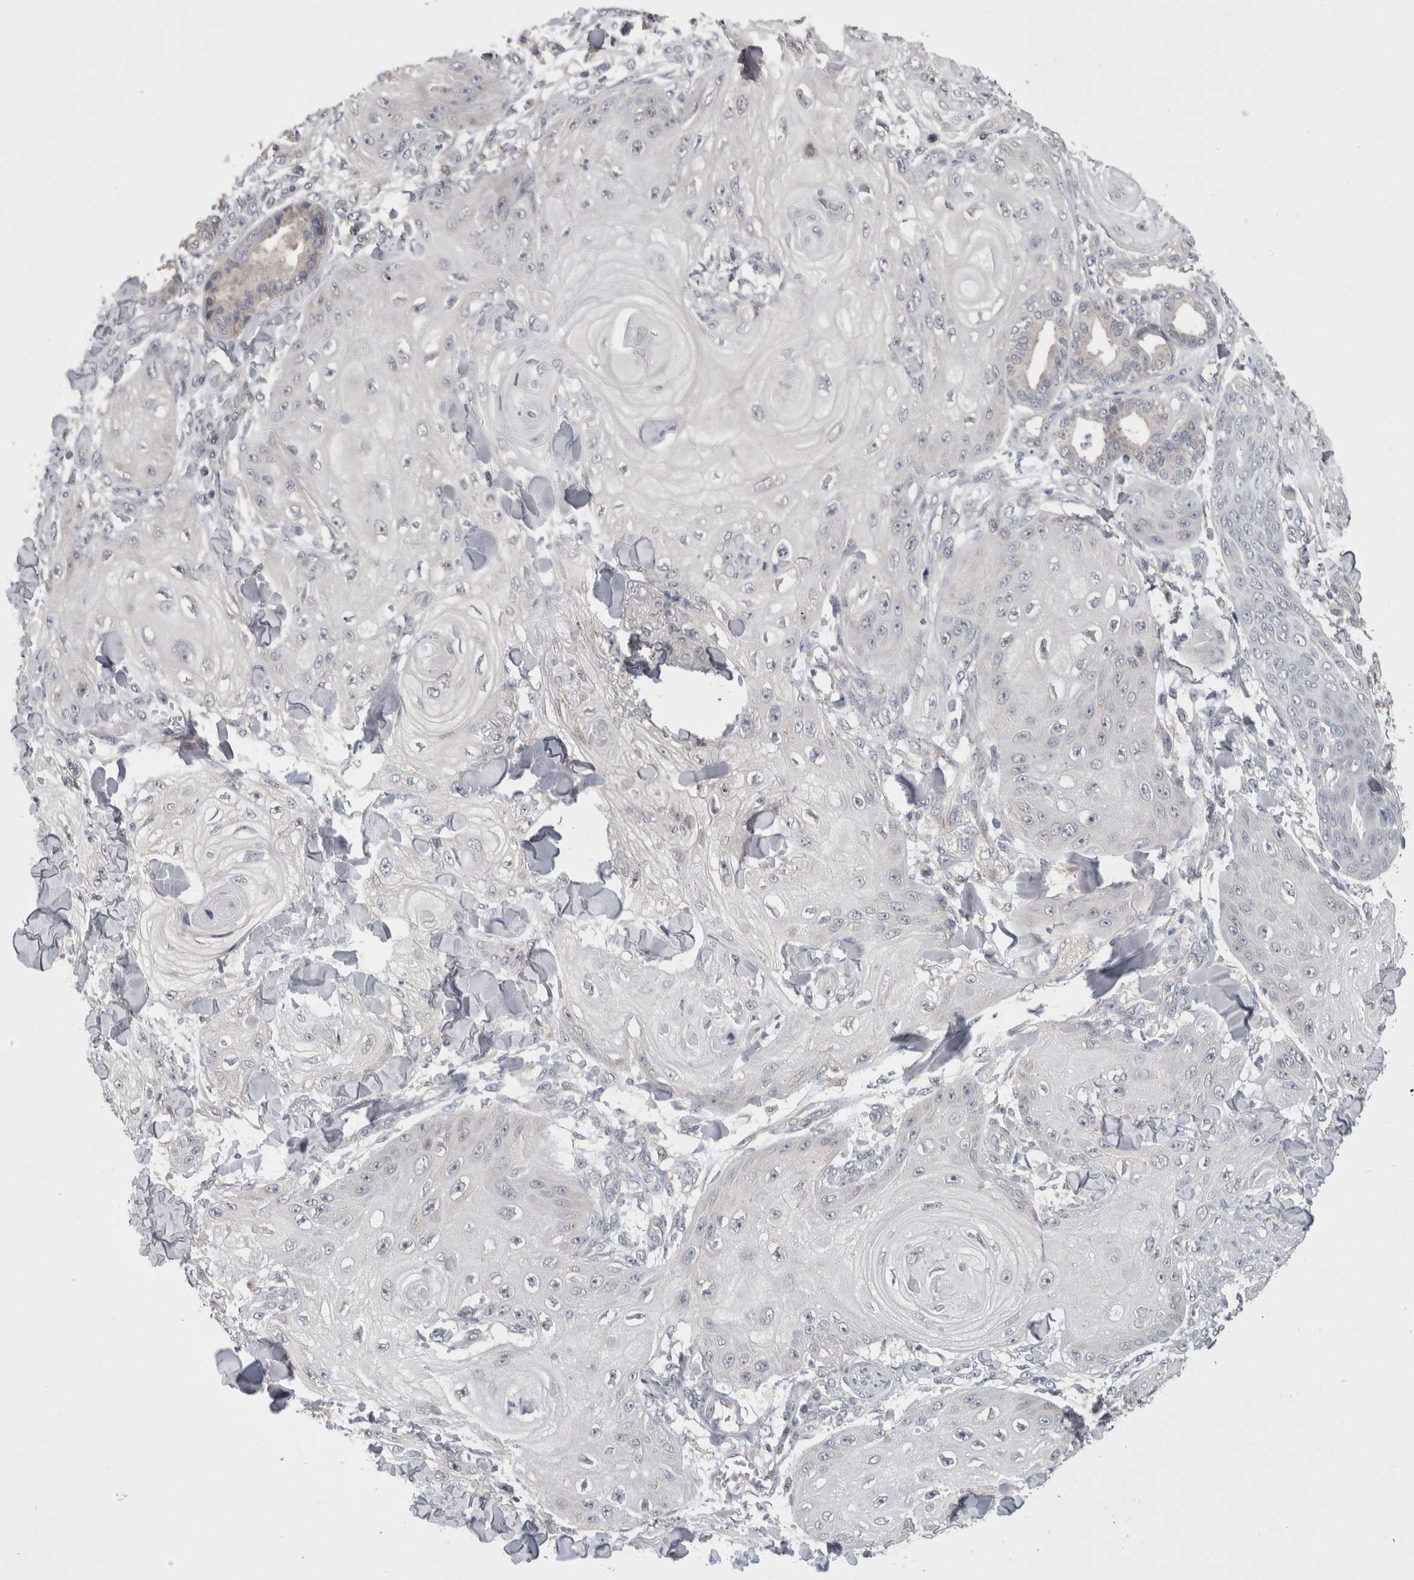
{"staining": {"intensity": "negative", "quantity": "none", "location": "none"}, "tissue": "skin cancer", "cell_type": "Tumor cells", "image_type": "cancer", "snomed": [{"axis": "morphology", "description": "Squamous cell carcinoma, NOS"}, {"axis": "topography", "description": "Skin"}], "caption": "Tumor cells show no significant protein staining in skin squamous cell carcinoma.", "gene": "DCTN6", "patient": {"sex": "male", "age": 74}}